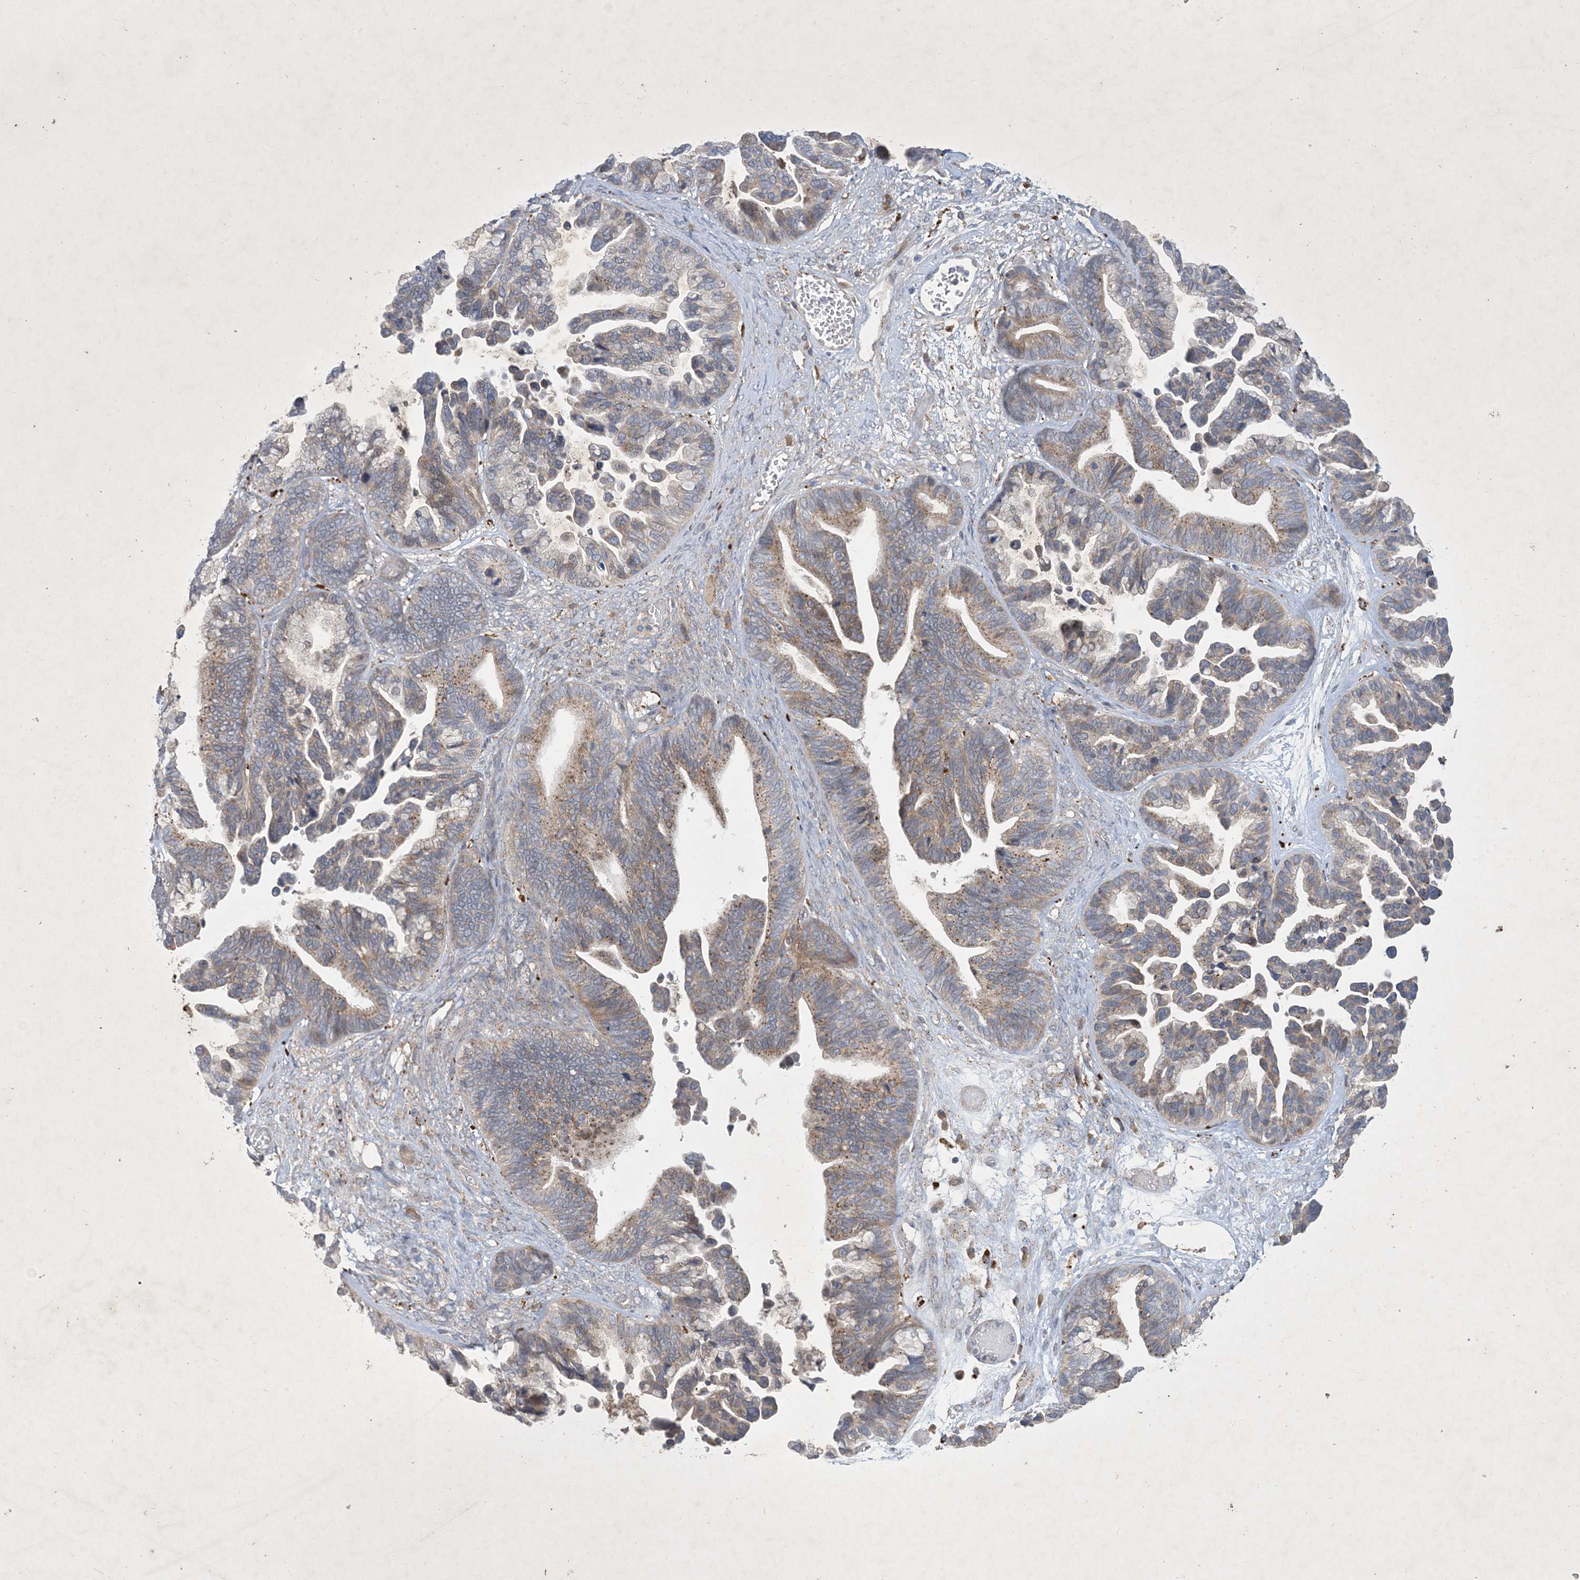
{"staining": {"intensity": "moderate", "quantity": ">75%", "location": "cytoplasmic/membranous"}, "tissue": "ovarian cancer", "cell_type": "Tumor cells", "image_type": "cancer", "snomed": [{"axis": "morphology", "description": "Cystadenocarcinoma, serous, NOS"}, {"axis": "topography", "description": "Ovary"}], "caption": "The histopathology image reveals staining of ovarian cancer, revealing moderate cytoplasmic/membranous protein staining (brown color) within tumor cells.", "gene": "MRPS18A", "patient": {"sex": "female", "age": 56}}